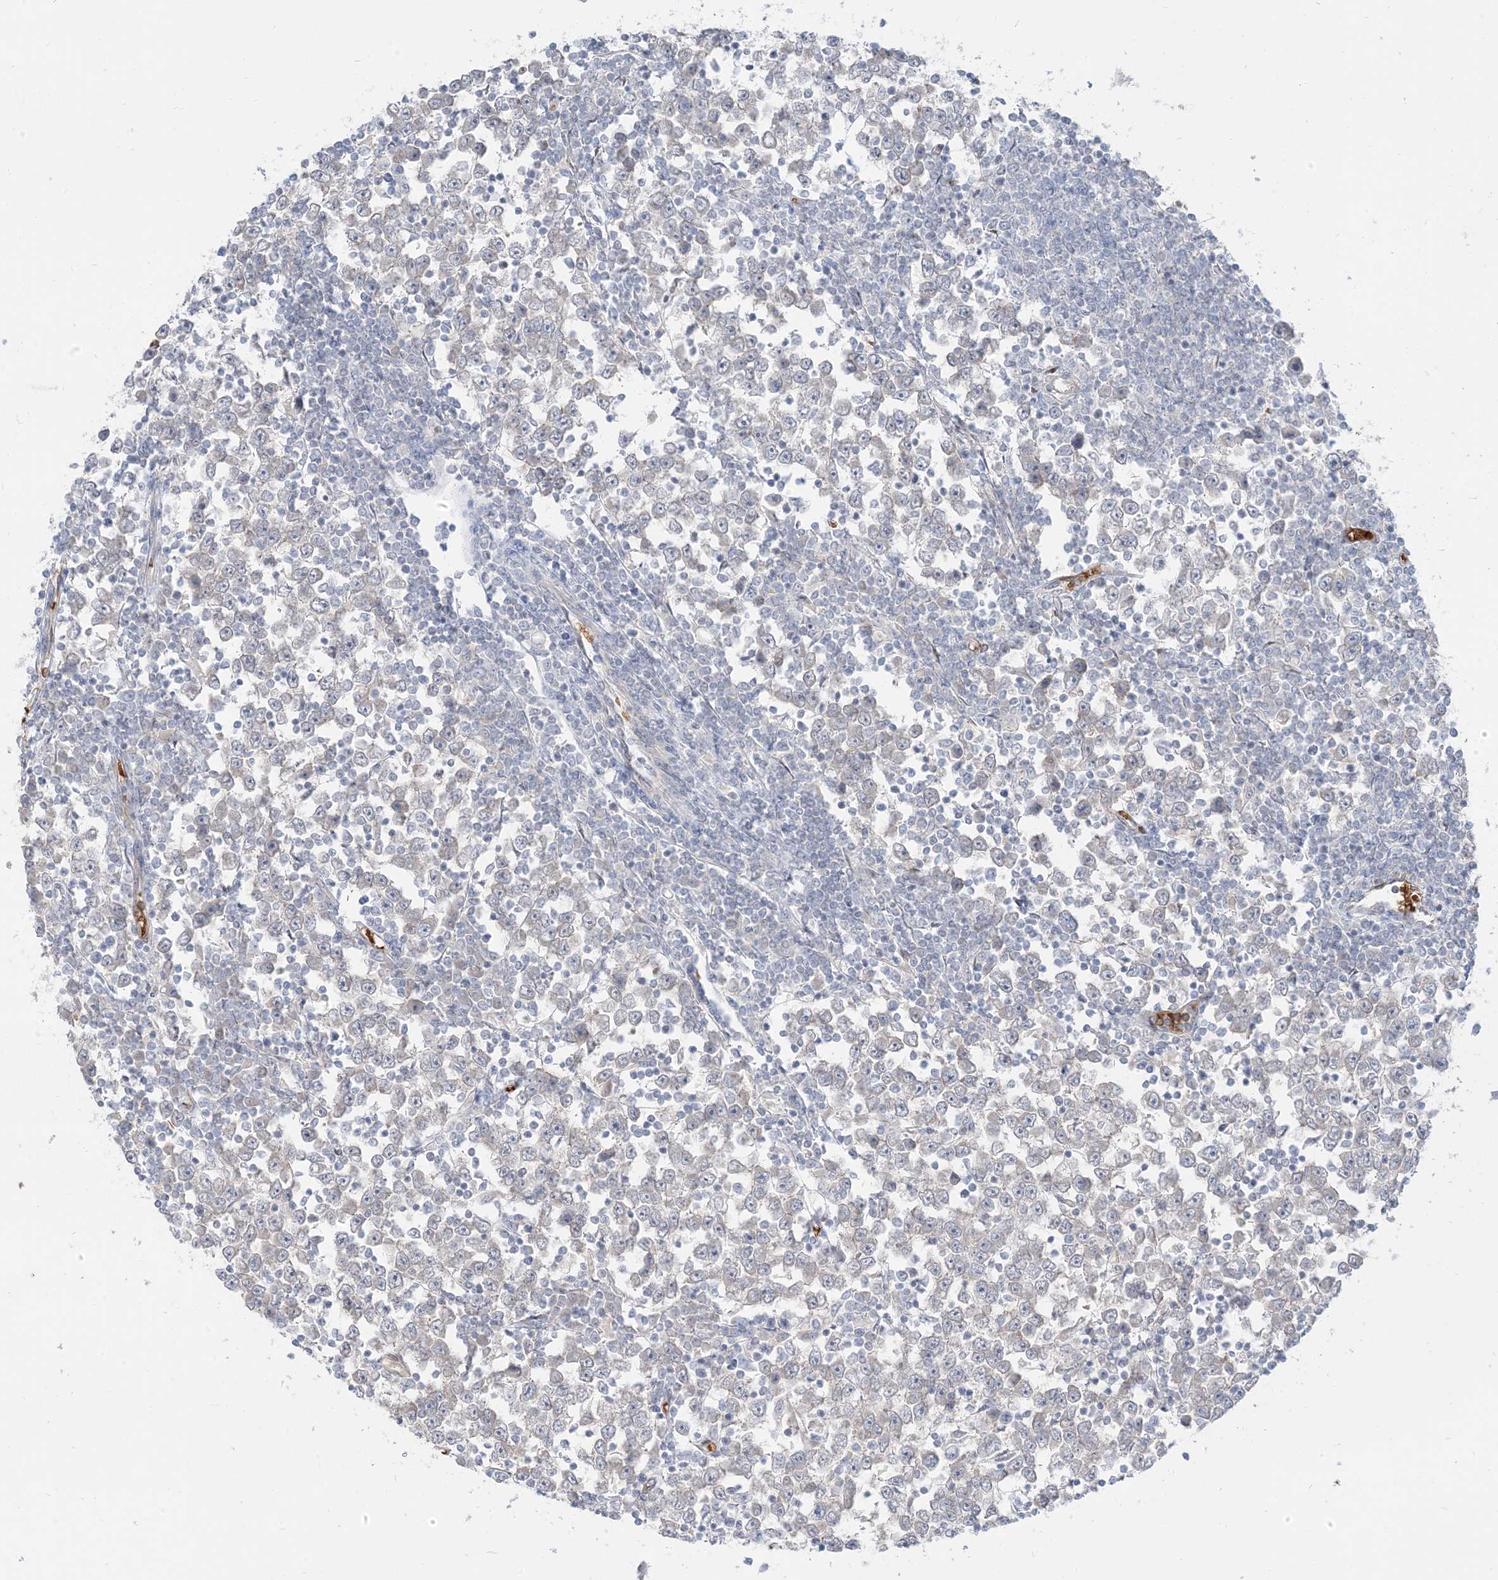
{"staining": {"intensity": "negative", "quantity": "none", "location": "none"}, "tissue": "testis cancer", "cell_type": "Tumor cells", "image_type": "cancer", "snomed": [{"axis": "morphology", "description": "Seminoma, NOS"}, {"axis": "topography", "description": "Testis"}], "caption": "Immunohistochemistry micrograph of testis cancer stained for a protein (brown), which shows no expression in tumor cells.", "gene": "RIN1", "patient": {"sex": "male", "age": 65}}